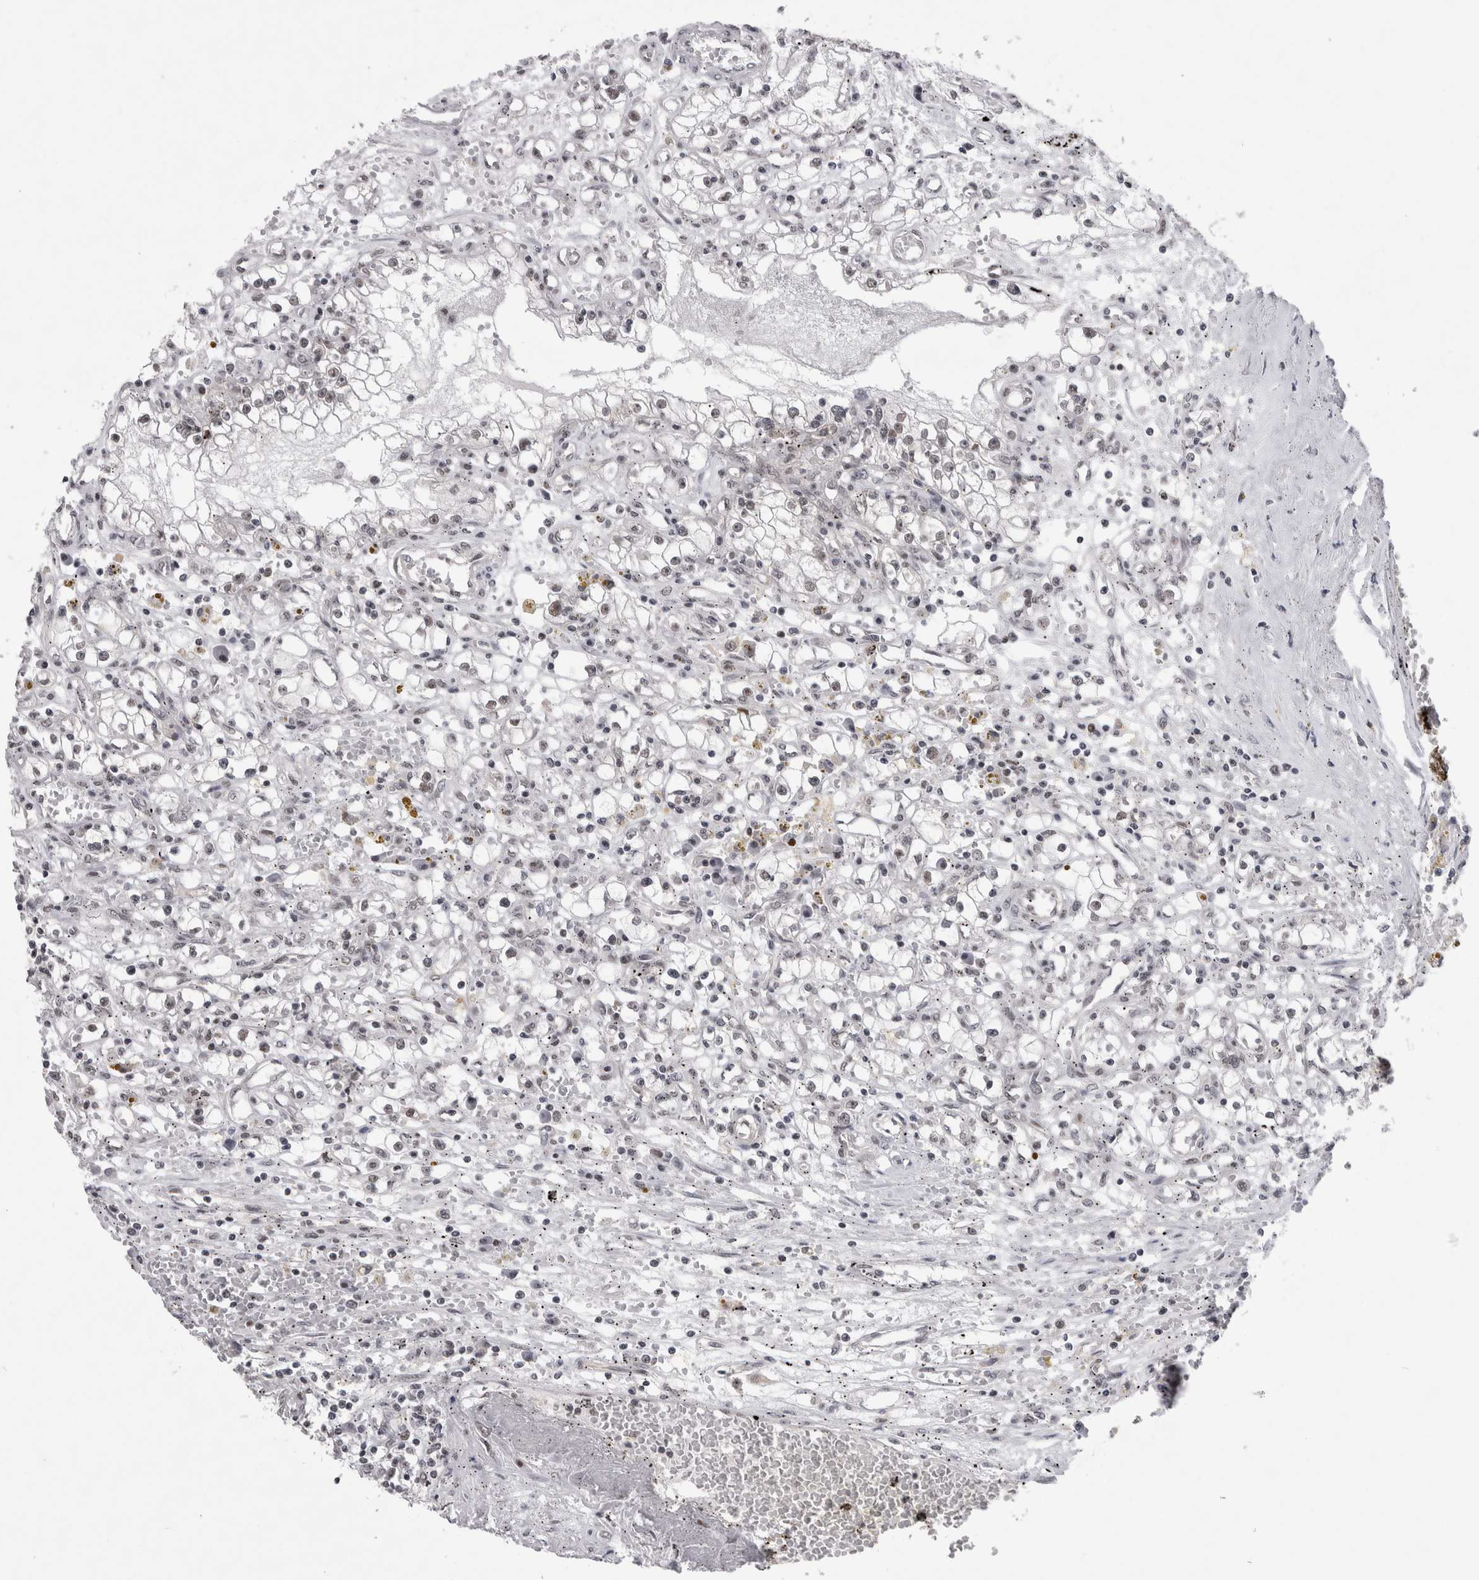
{"staining": {"intensity": "negative", "quantity": "none", "location": "none"}, "tissue": "renal cancer", "cell_type": "Tumor cells", "image_type": "cancer", "snomed": [{"axis": "morphology", "description": "Adenocarcinoma, NOS"}, {"axis": "topography", "description": "Kidney"}], "caption": "A high-resolution histopathology image shows immunohistochemistry staining of renal adenocarcinoma, which demonstrates no significant positivity in tumor cells. The staining was performed using DAB (3,3'-diaminobenzidine) to visualize the protein expression in brown, while the nuclei were stained in blue with hematoxylin (Magnification: 20x).", "gene": "PSMB2", "patient": {"sex": "male", "age": 56}}